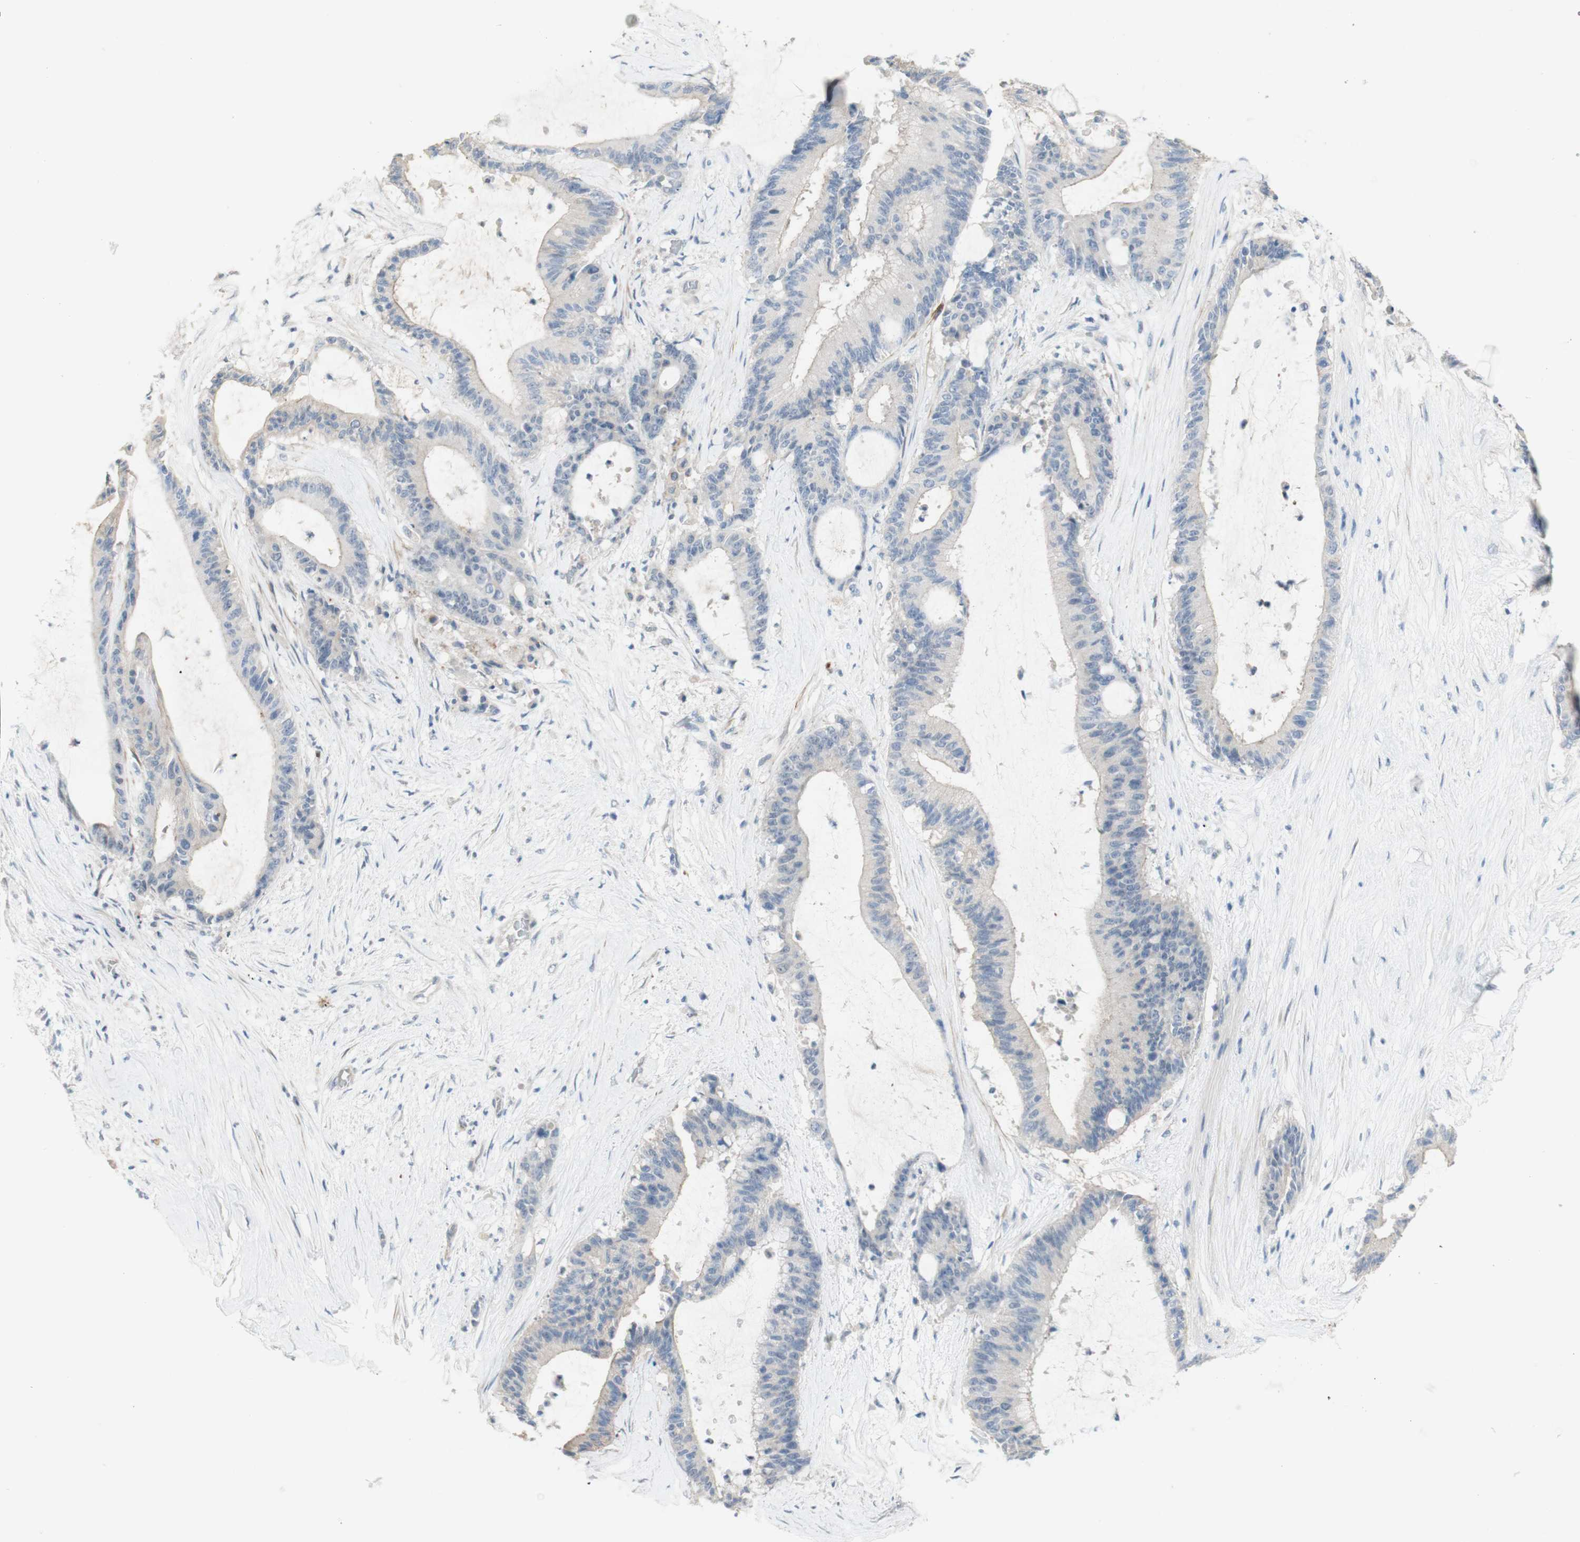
{"staining": {"intensity": "negative", "quantity": "none", "location": "none"}, "tissue": "liver cancer", "cell_type": "Tumor cells", "image_type": "cancer", "snomed": [{"axis": "morphology", "description": "Cholangiocarcinoma"}, {"axis": "topography", "description": "Liver"}], "caption": "Image shows no protein staining in tumor cells of liver cancer tissue.", "gene": "MANEA", "patient": {"sex": "female", "age": 73}}